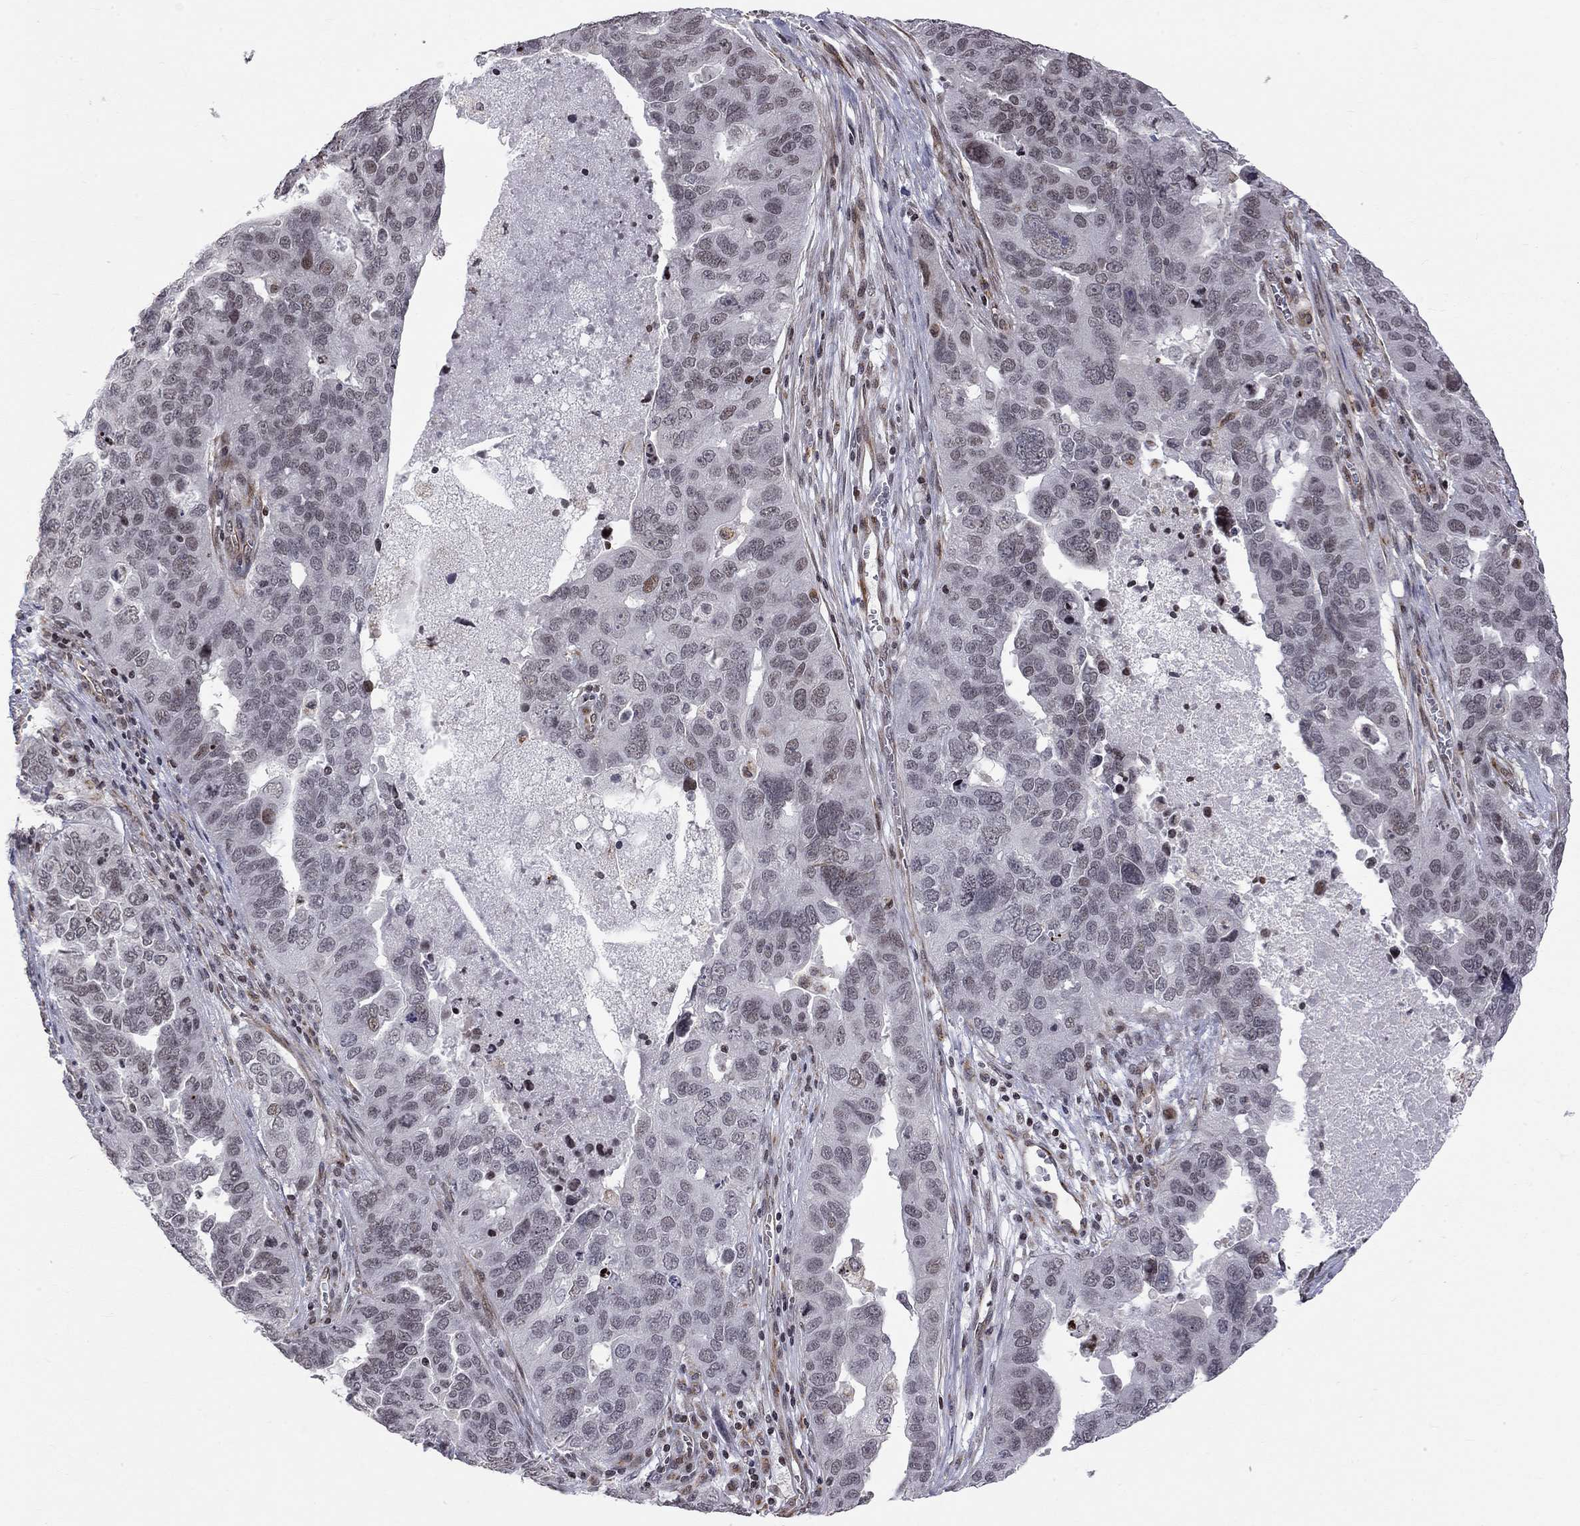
{"staining": {"intensity": "negative", "quantity": "none", "location": "none"}, "tissue": "ovarian cancer", "cell_type": "Tumor cells", "image_type": "cancer", "snomed": [{"axis": "morphology", "description": "Carcinoma, endometroid"}, {"axis": "topography", "description": "Soft tissue"}, {"axis": "topography", "description": "Ovary"}], "caption": "Immunohistochemistry photomicrograph of ovarian cancer stained for a protein (brown), which shows no positivity in tumor cells.", "gene": "MTNR1B", "patient": {"sex": "female", "age": 52}}